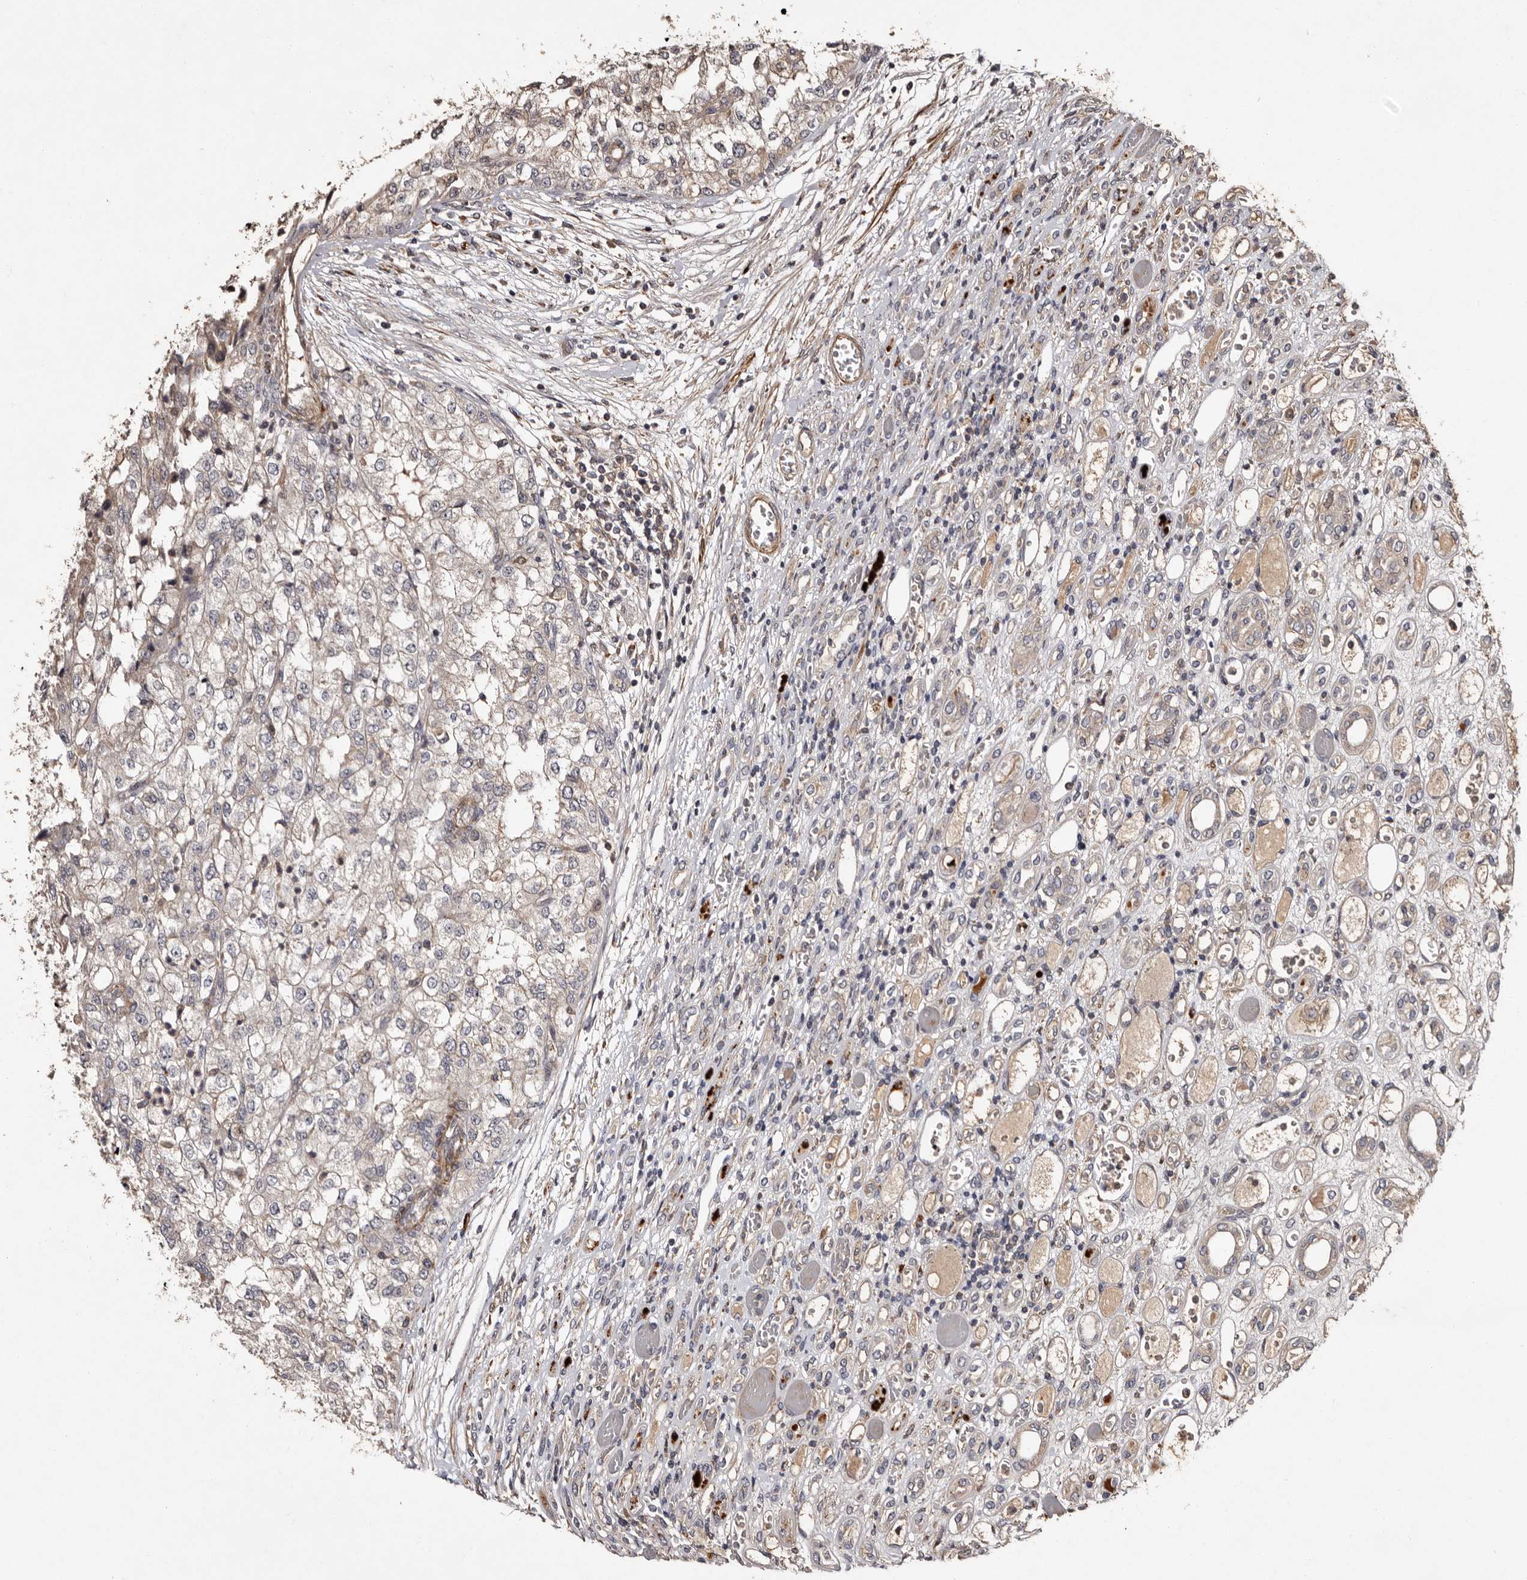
{"staining": {"intensity": "negative", "quantity": "none", "location": "none"}, "tissue": "renal cancer", "cell_type": "Tumor cells", "image_type": "cancer", "snomed": [{"axis": "morphology", "description": "Adenocarcinoma, NOS"}, {"axis": "topography", "description": "Kidney"}], "caption": "Tumor cells are negative for brown protein staining in renal cancer.", "gene": "PRKD3", "patient": {"sex": "female", "age": 54}}